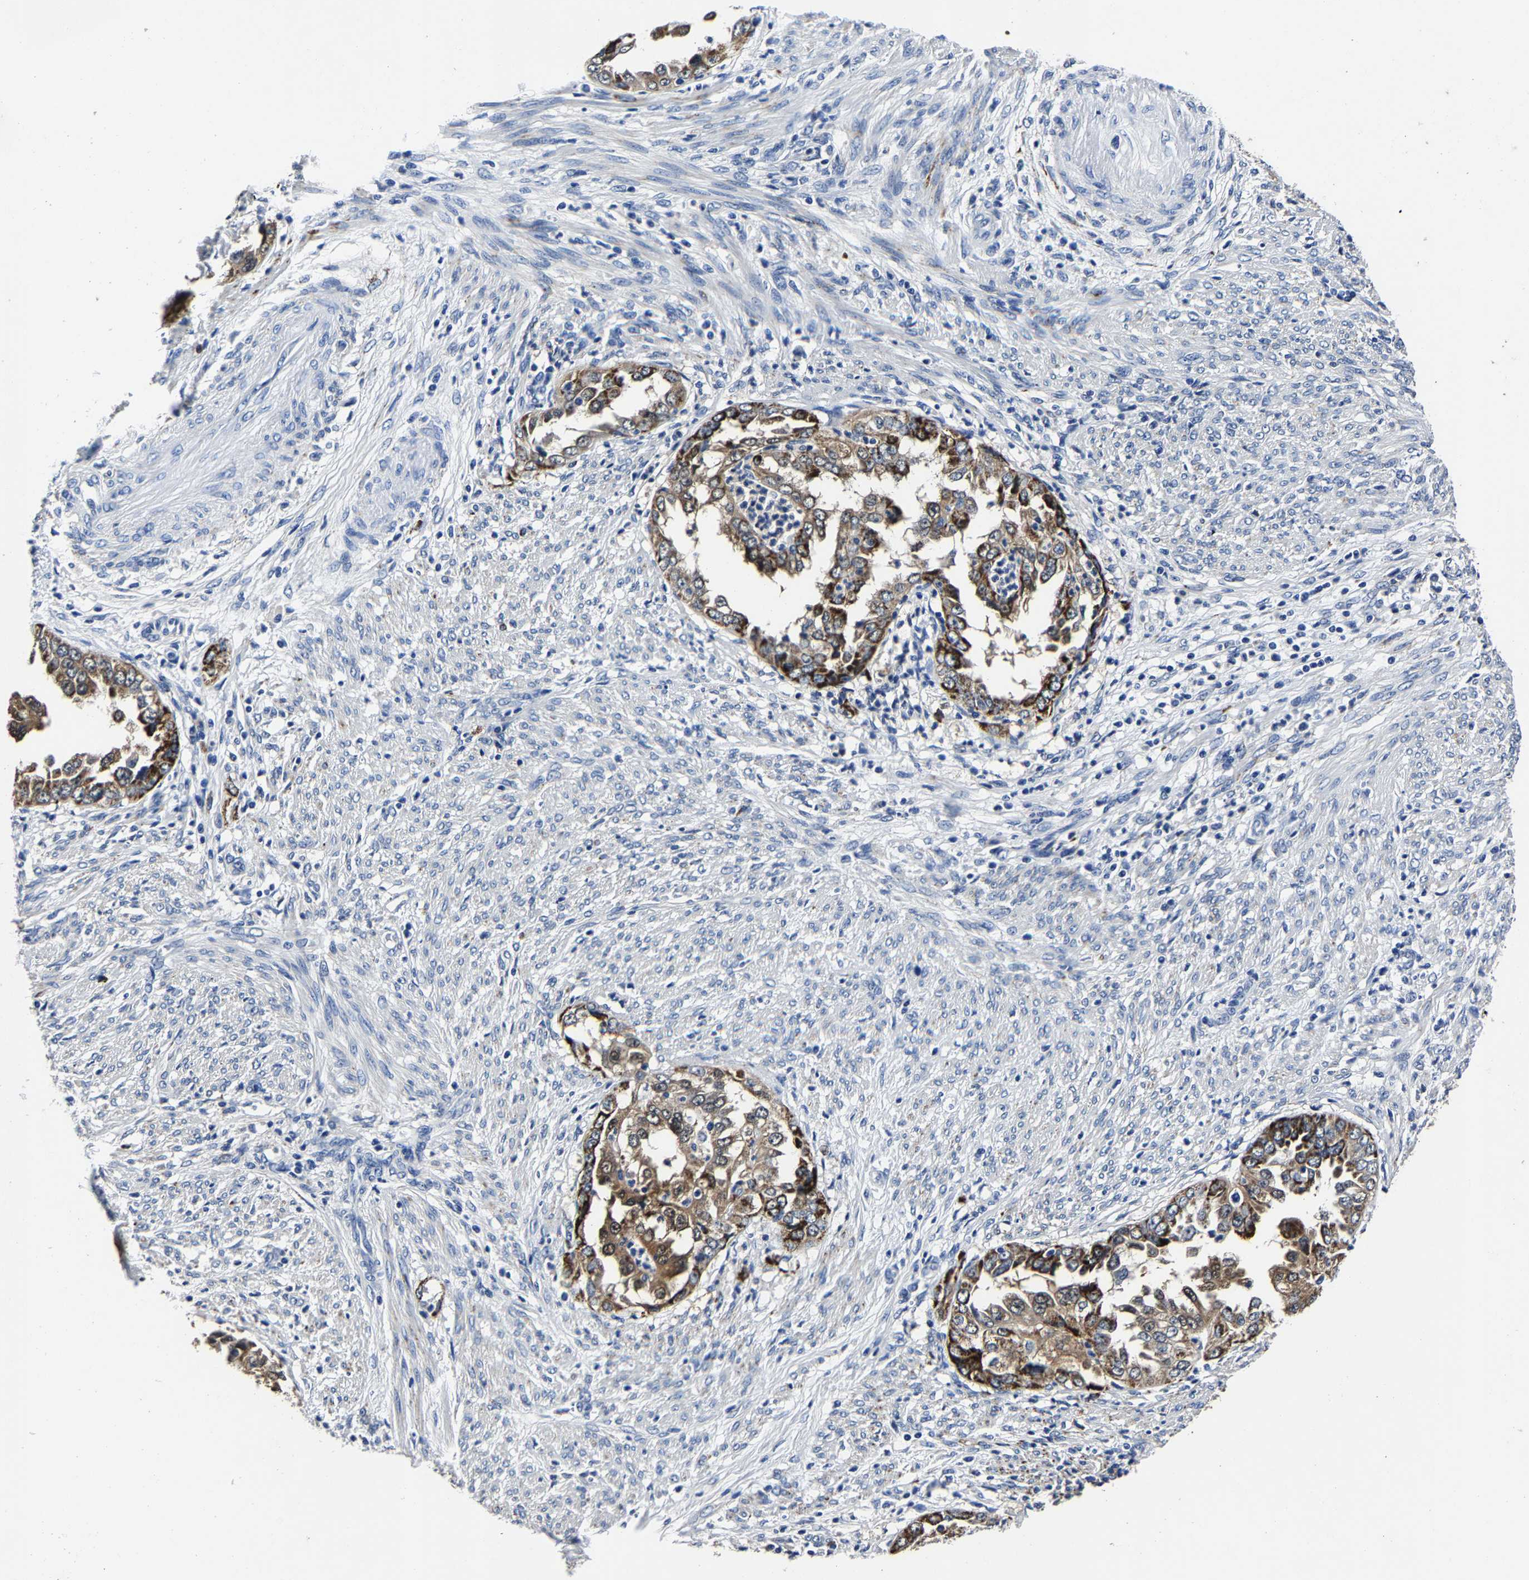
{"staining": {"intensity": "moderate", "quantity": ">75%", "location": "cytoplasmic/membranous"}, "tissue": "endometrial cancer", "cell_type": "Tumor cells", "image_type": "cancer", "snomed": [{"axis": "morphology", "description": "Adenocarcinoma, NOS"}, {"axis": "topography", "description": "Endometrium"}], "caption": "Immunohistochemical staining of human endometrial cancer shows medium levels of moderate cytoplasmic/membranous protein positivity in about >75% of tumor cells.", "gene": "PSPH", "patient": {"sex": "female", "age": 85}}